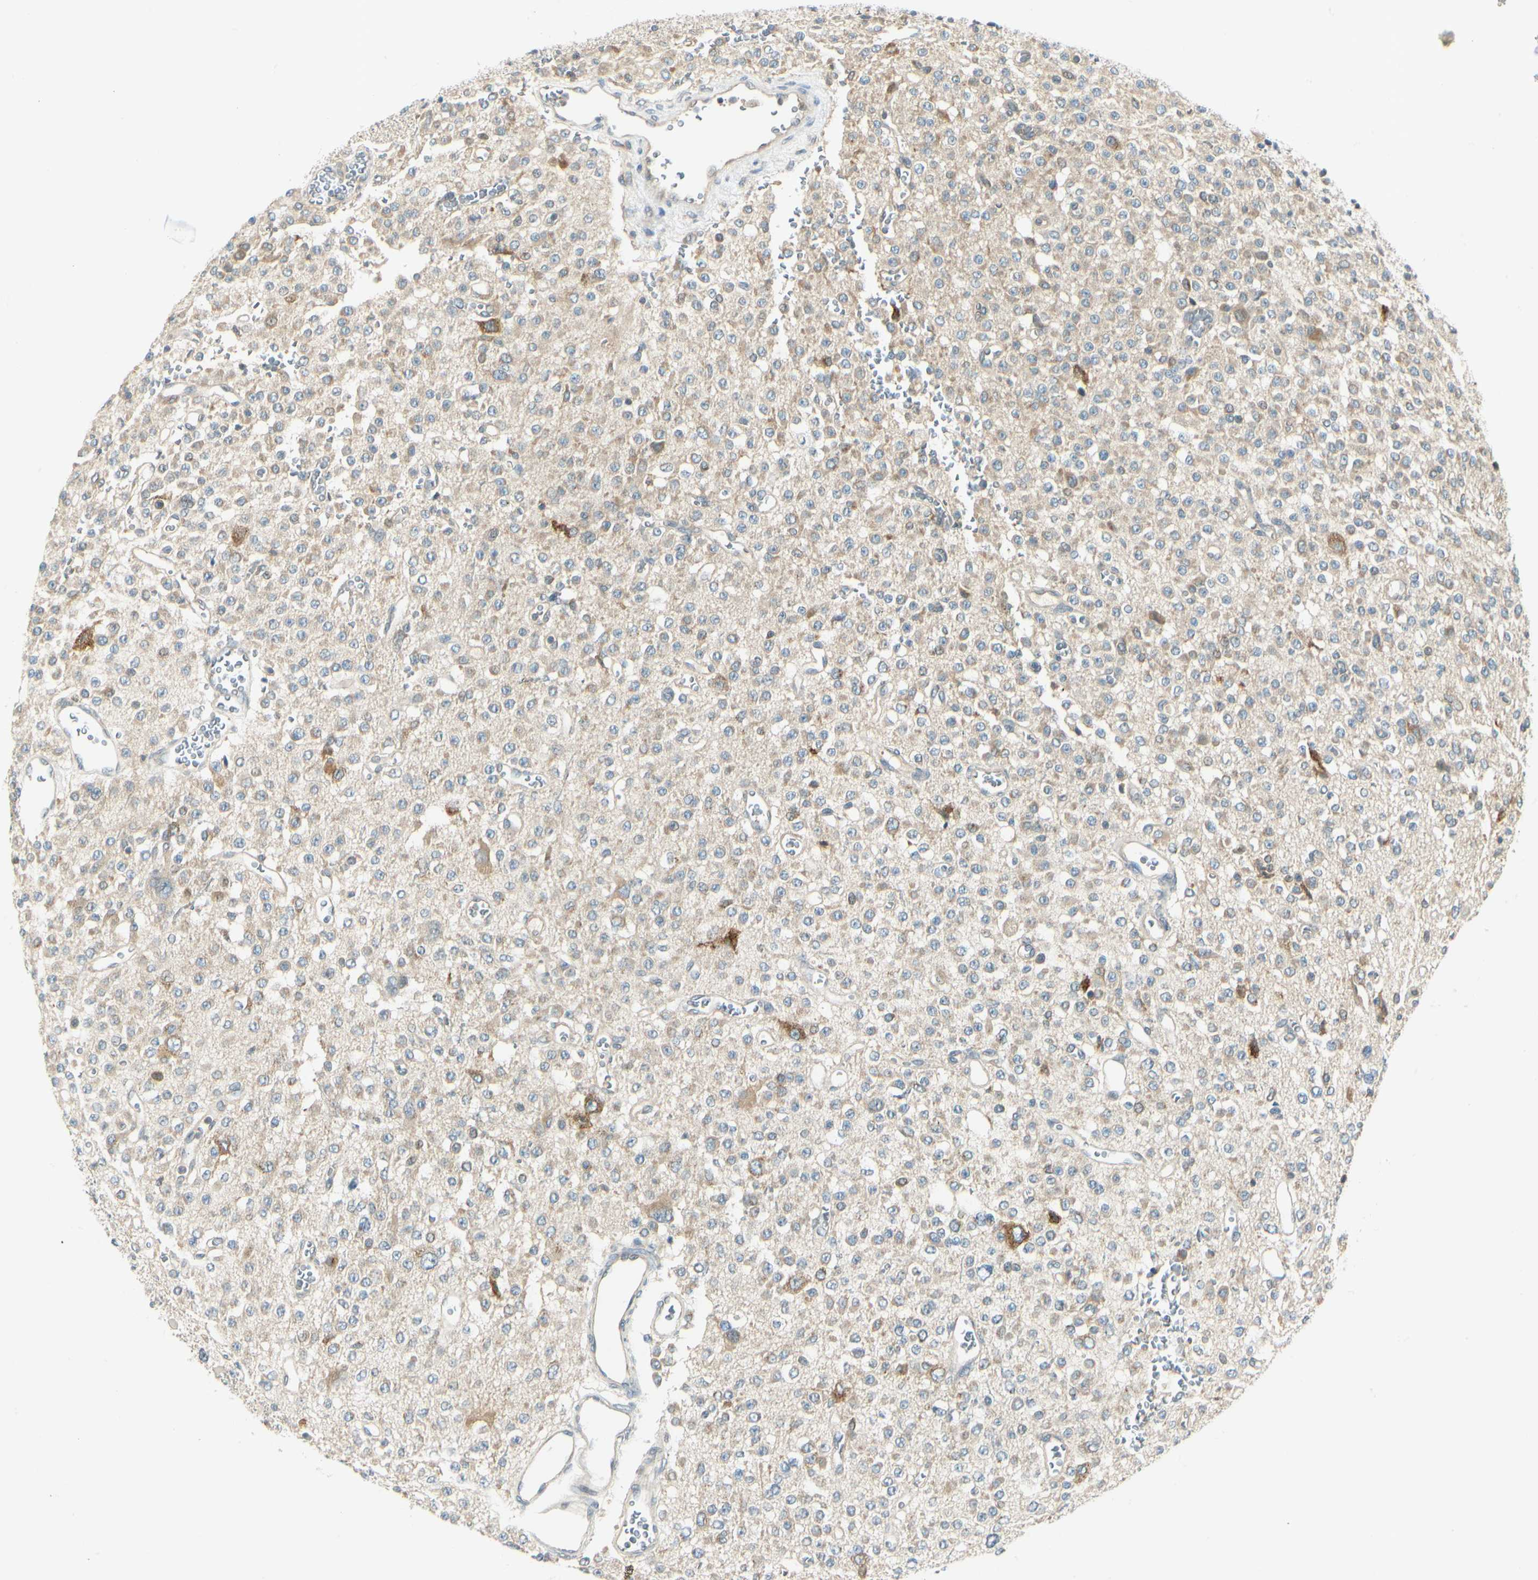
{"staining": {"intensity": "weak", "quantity": "25%-75%", "location": "cytoplasmic/membranous"}, "tissue": "glioma", "cell_type": "Tumor cells", "image_type": "cancer", "snomed": [{"axis": "morphology", "description": "Glioma, malignant, Low grade"}, {"axis": "topography", "description": "Brain"}], "caption": "Glioma stained for a protein demonstrates weak cytoplasmic/membranous positivity in tumor cells. The staining was performed using DAB (3,3'-diaminobenzidine) to visualize the protein expression in brown, while the nuclei were stained in blue with hematoxylin (Magnification: 20x).", "gene": "BNIP1", "patient": {"sex": "male", "age": 38}}